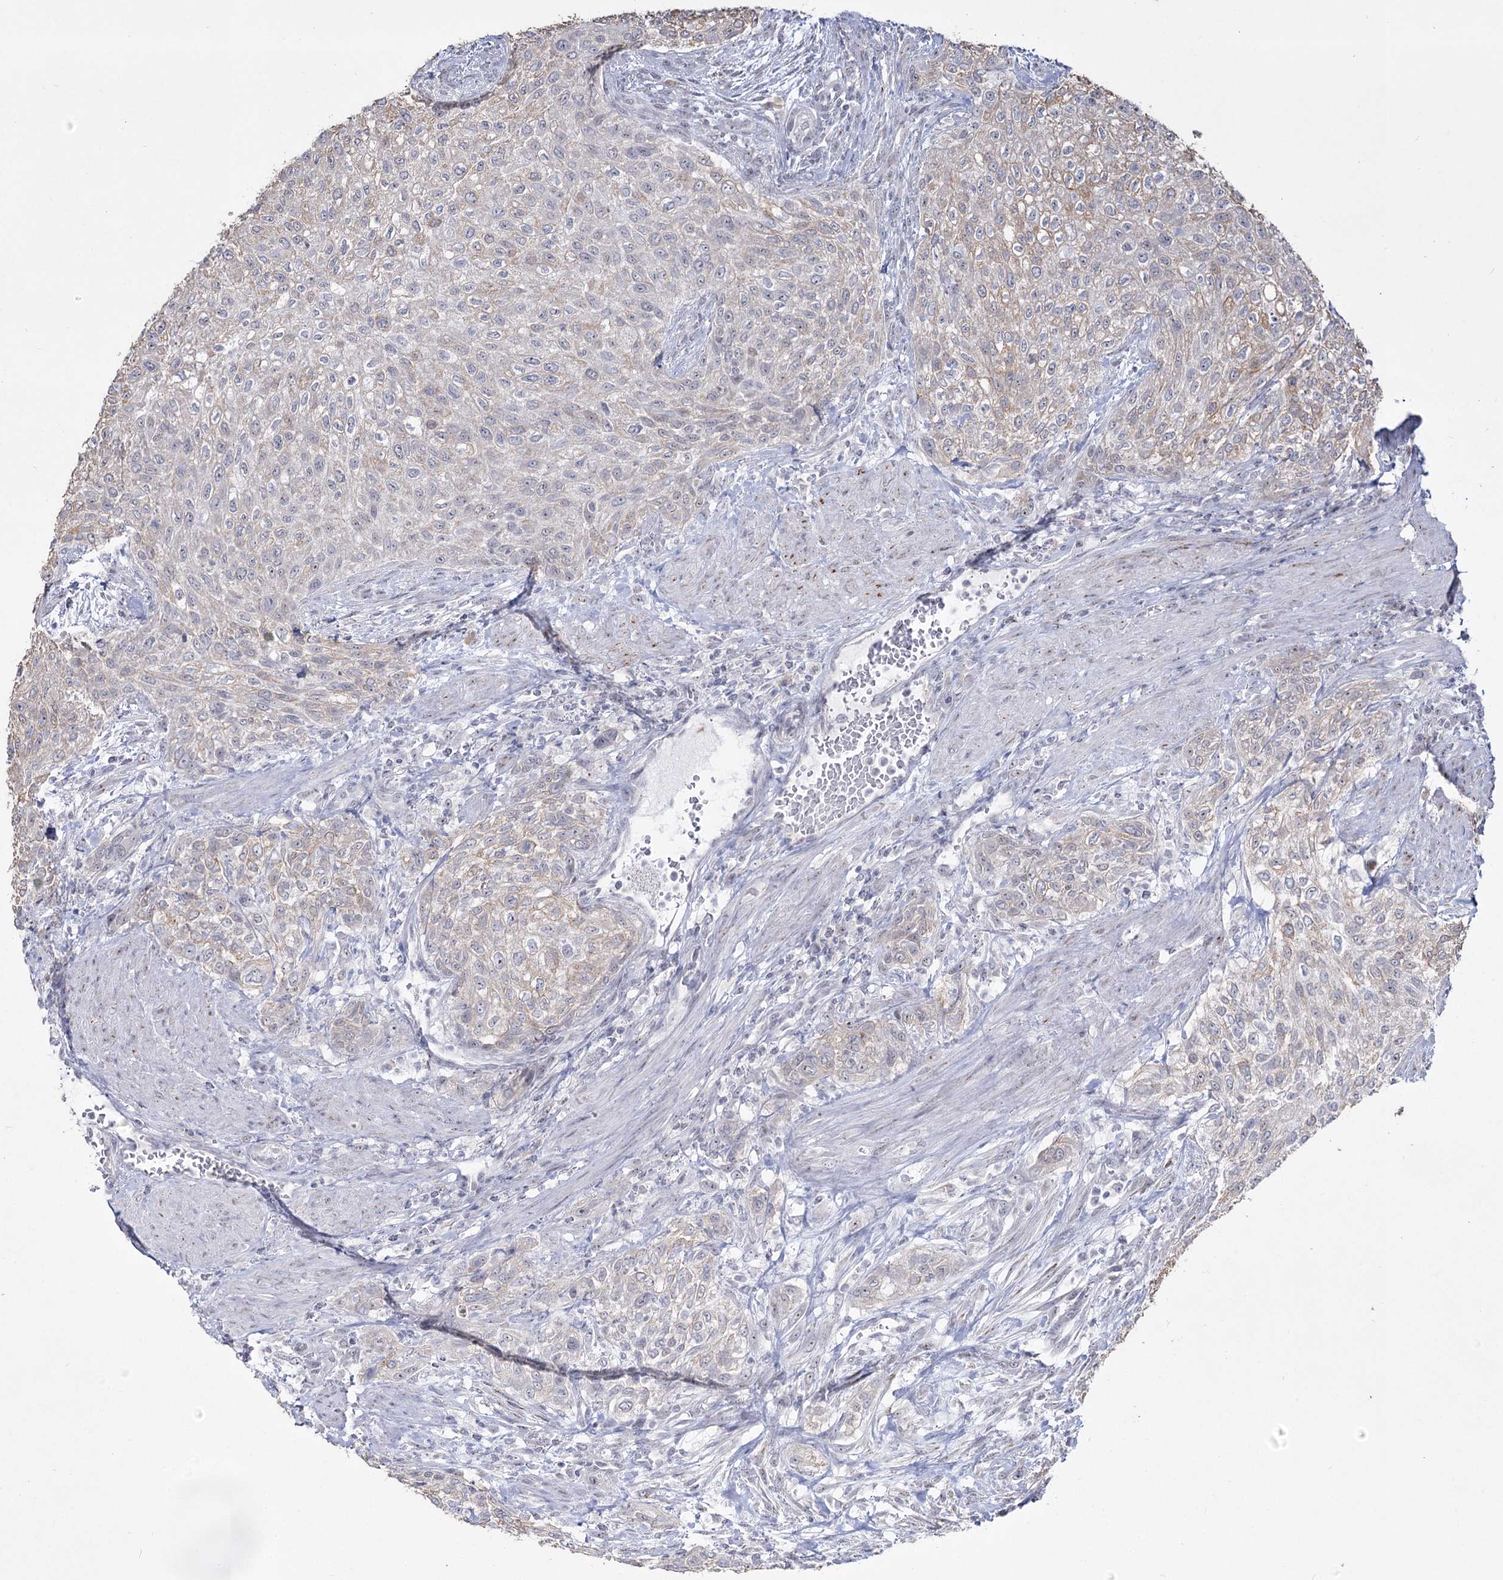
{"staining": {"intensity": "weak", "quantity": "<25%", "location": "cytoplasmic/membranous"}, "tissue": "urothelial cancer", "cell_type": "Tumor cells", "image_type": "cancer", "snomed": [{"axis": "morphology", "description": "Urothelial carcinoma, High grade"}, {"axis": "topography", "description": "Urinary bladder"}], "caption": "A photomicrograph of urothelial cancer stained for a protein demonstrates no brown staining in tumor cells.", "gene": "DDX50", "patient": {"sex": "male", "age": 35}}